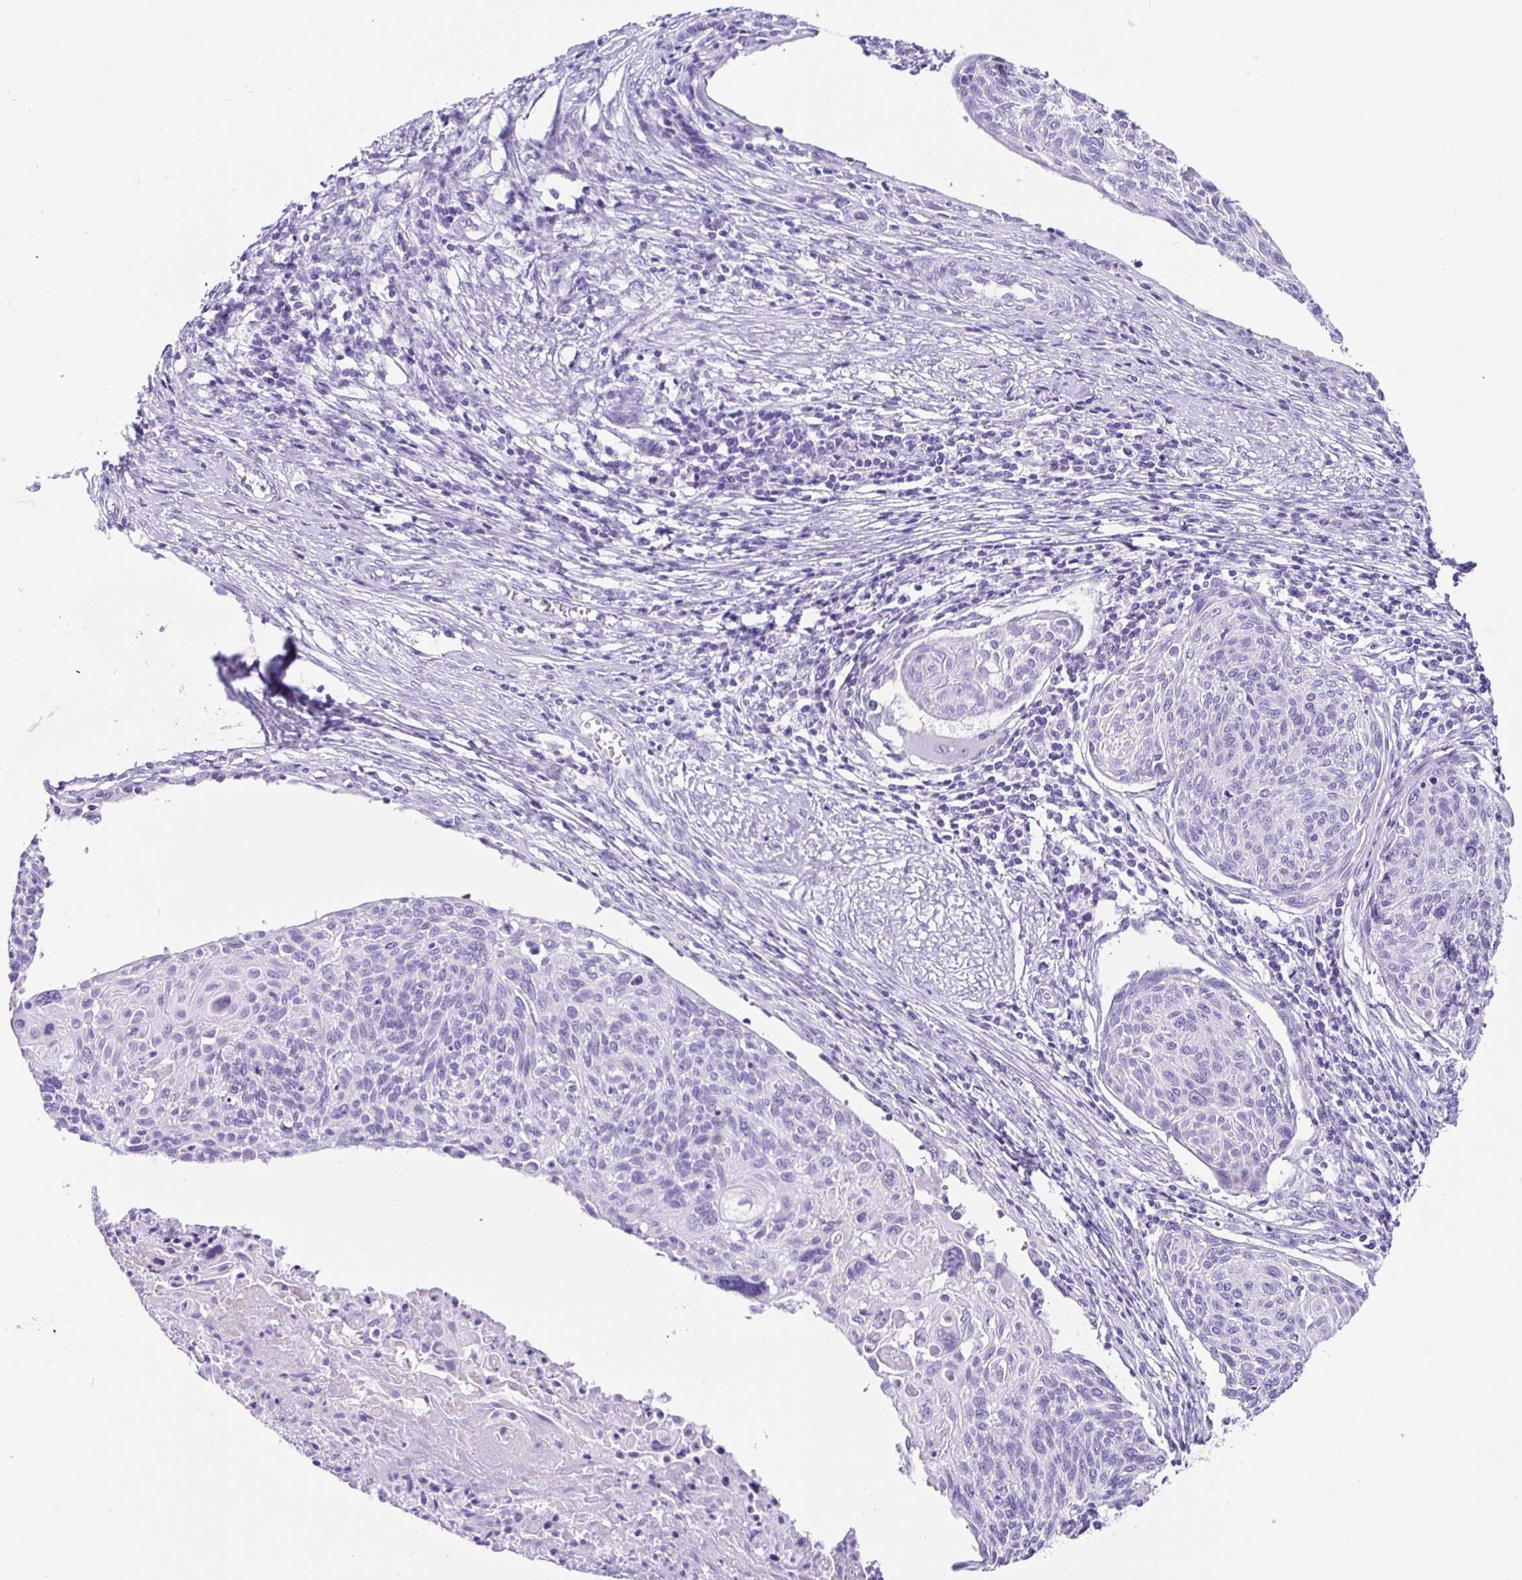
{"staining": {"intensity": "negative", "quantity": "none", "location": "none"}, "tissue": "cervical cancer", "cell_type": "Tumor cells", "image_type": "cancer", "snomed": [{"axis": "morphology", "description": "Squamous cell carcinoma, NOS"}, {"axis": "topography", "description": "Cervix"}], "caption": "Tumor cells are negative for brown protein staining in cervical cancer (squamous cell carcinoma).", "gene": "PRAMEF19", "patient": {"sex": "female", "age": 49}}